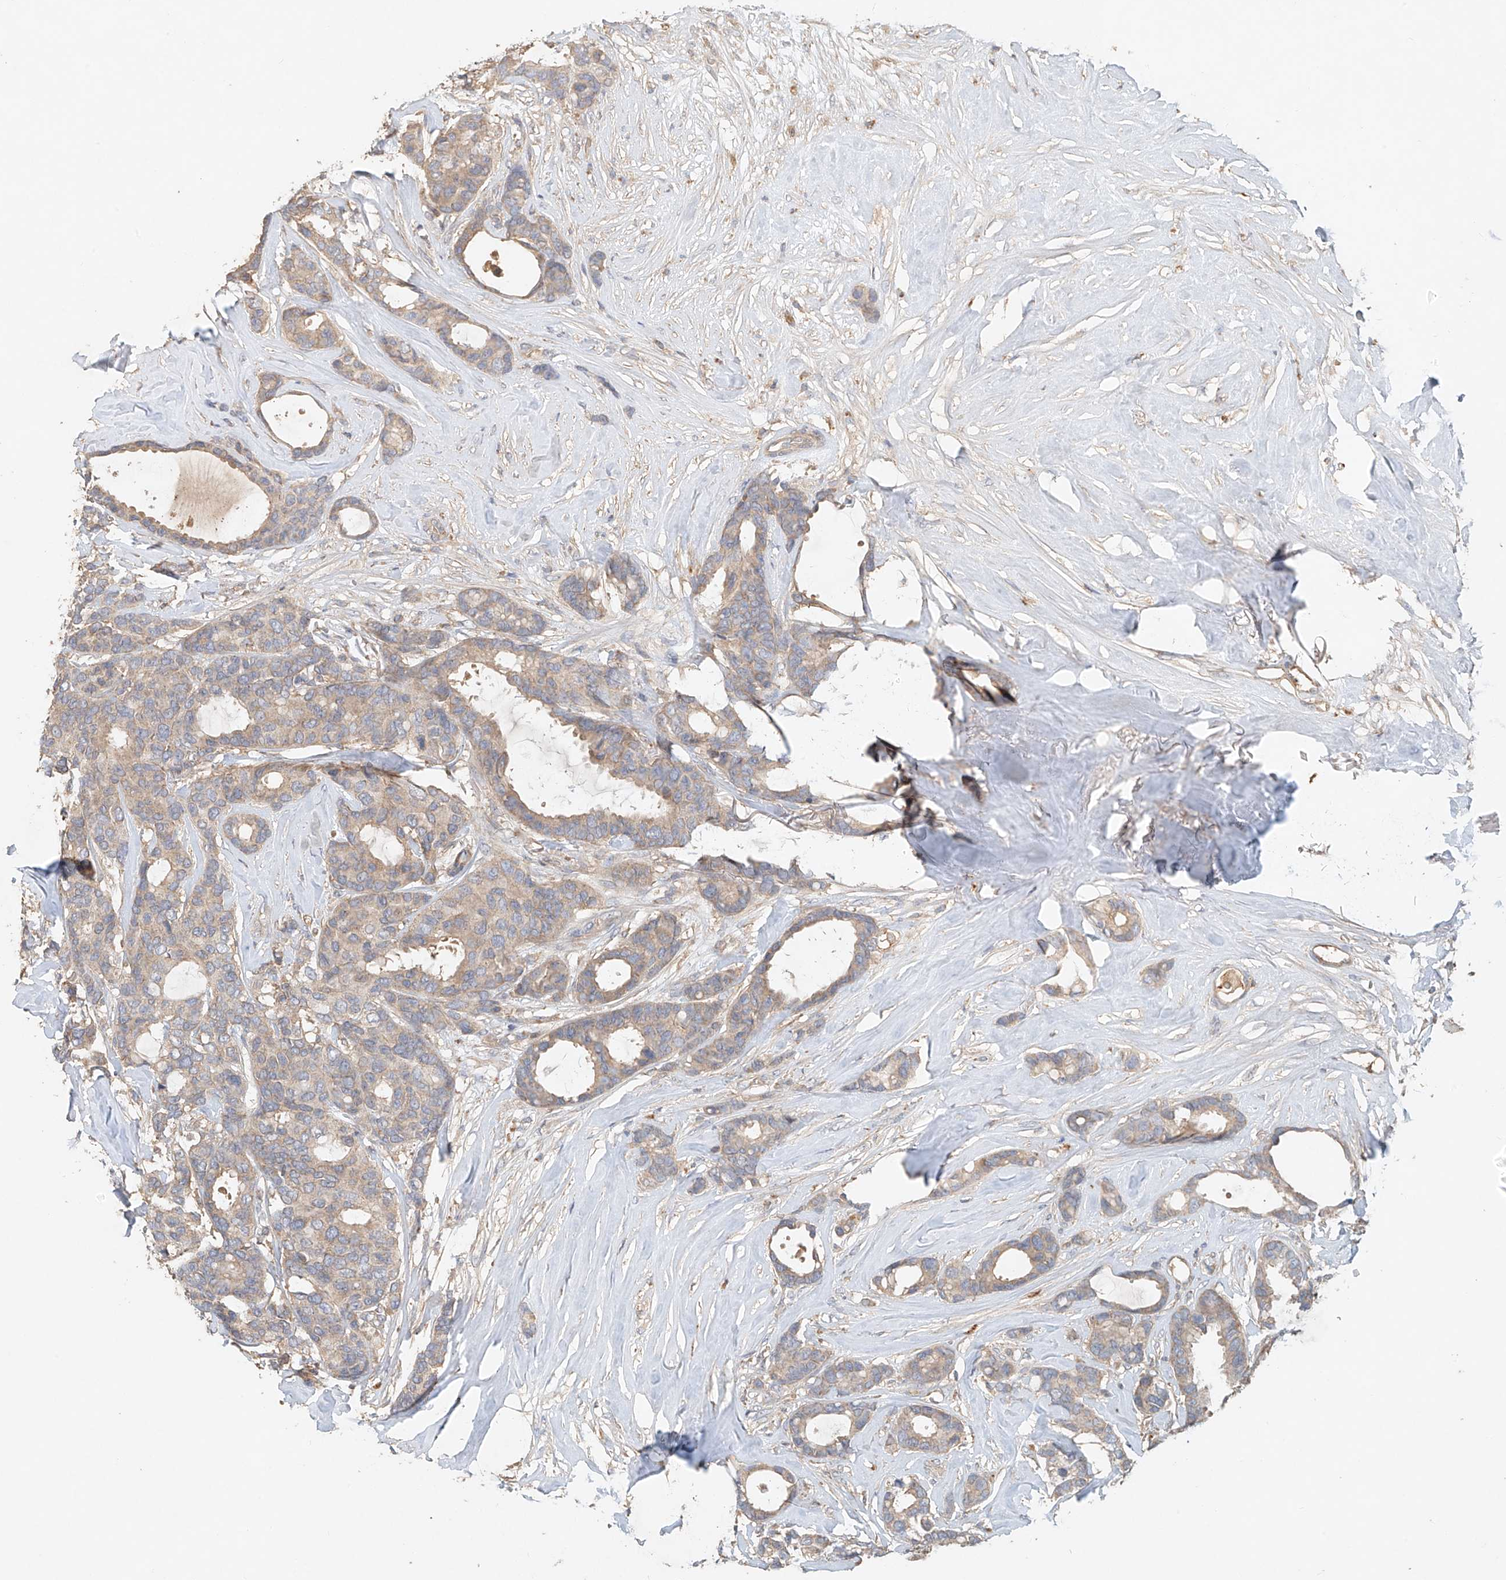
{"staining": {"intensity": "weak", "quantity": ">75%", "location": "cytoplasmic/membranous"}, "tissue": "breast cancer", "cell_type": "Tumor cells", "image_type": "cancer", "snomed": [{"axis": "morphology", "description": "Duct carcinoma"}, {"axis": "topography", "description": "Breast"}], "caption": "An IHC photomicrograph of neoplastic tissue is shown. Protein staining in brown labels weak cytoplasmic/membranous positivity in breast cancer within tumor cells. (DAB (3,3'-diaminobenzidine) IHC, brown staining for protein, blue staining for nuclei).", "gene": "GNB1L", "patient": {"sex": "female", "age": 87}}